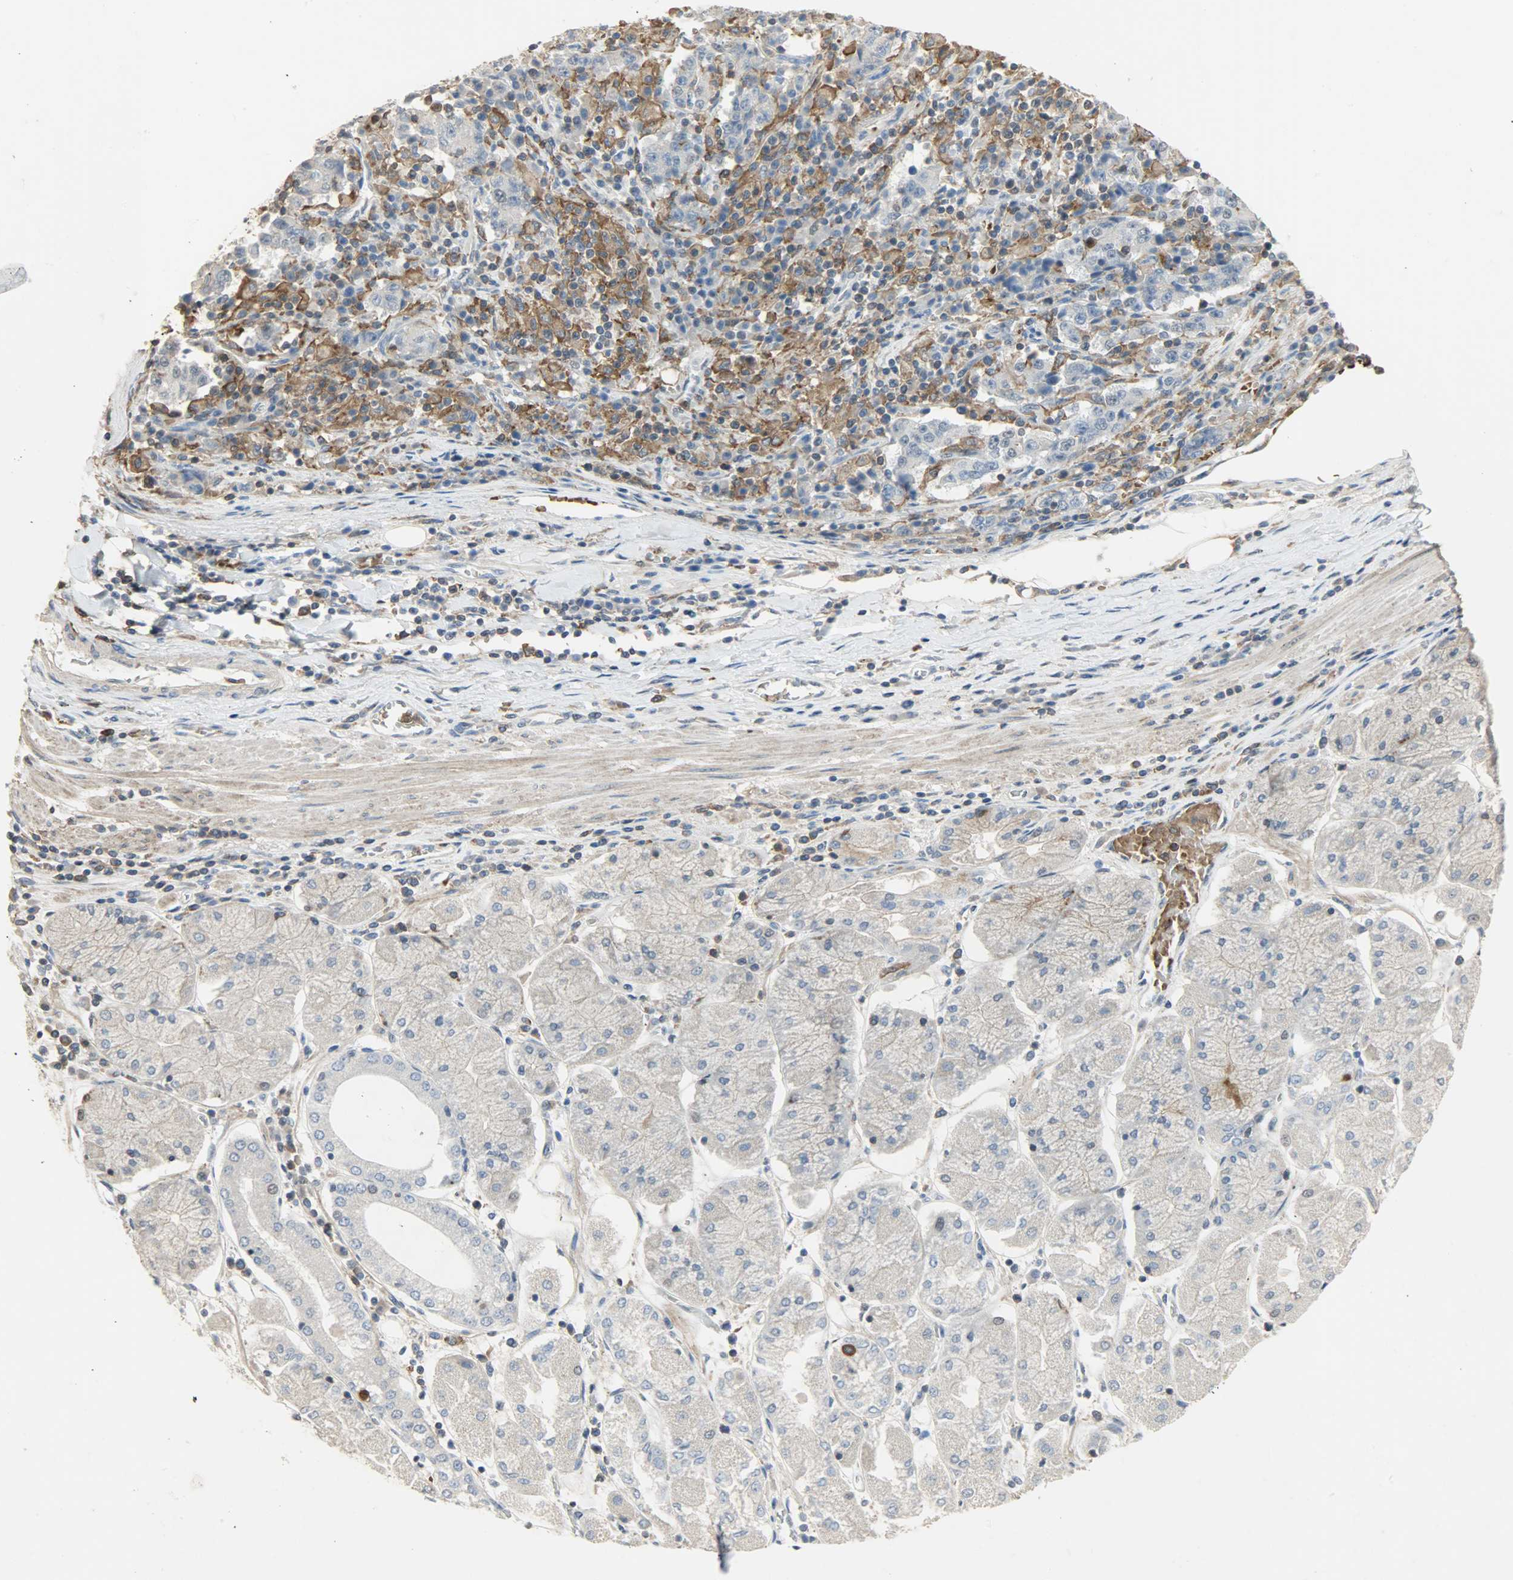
{"staining": {"intensity": "negative", "quantity": "none", "location": "none"}, "tissue": "stomach cancer", "cell_type": "Tumor cells", "image_type": "cancer", "snomed": [{"axis": "morphology", "description": "Normal tissue, NOS"}, {"axis": "morphology", "description": "Adenocarcinoma, NOS"}, {"axis": "topography", "description": "Stomach, upper"}, {"axis": "topography", "description": "Stomach"}], "caption": "This is an IHC micrograph of stomach cancer. There is no positivity in tumor cells.", "gene": "SKAP2", "patient": {"sex": "male", "age": 59}}